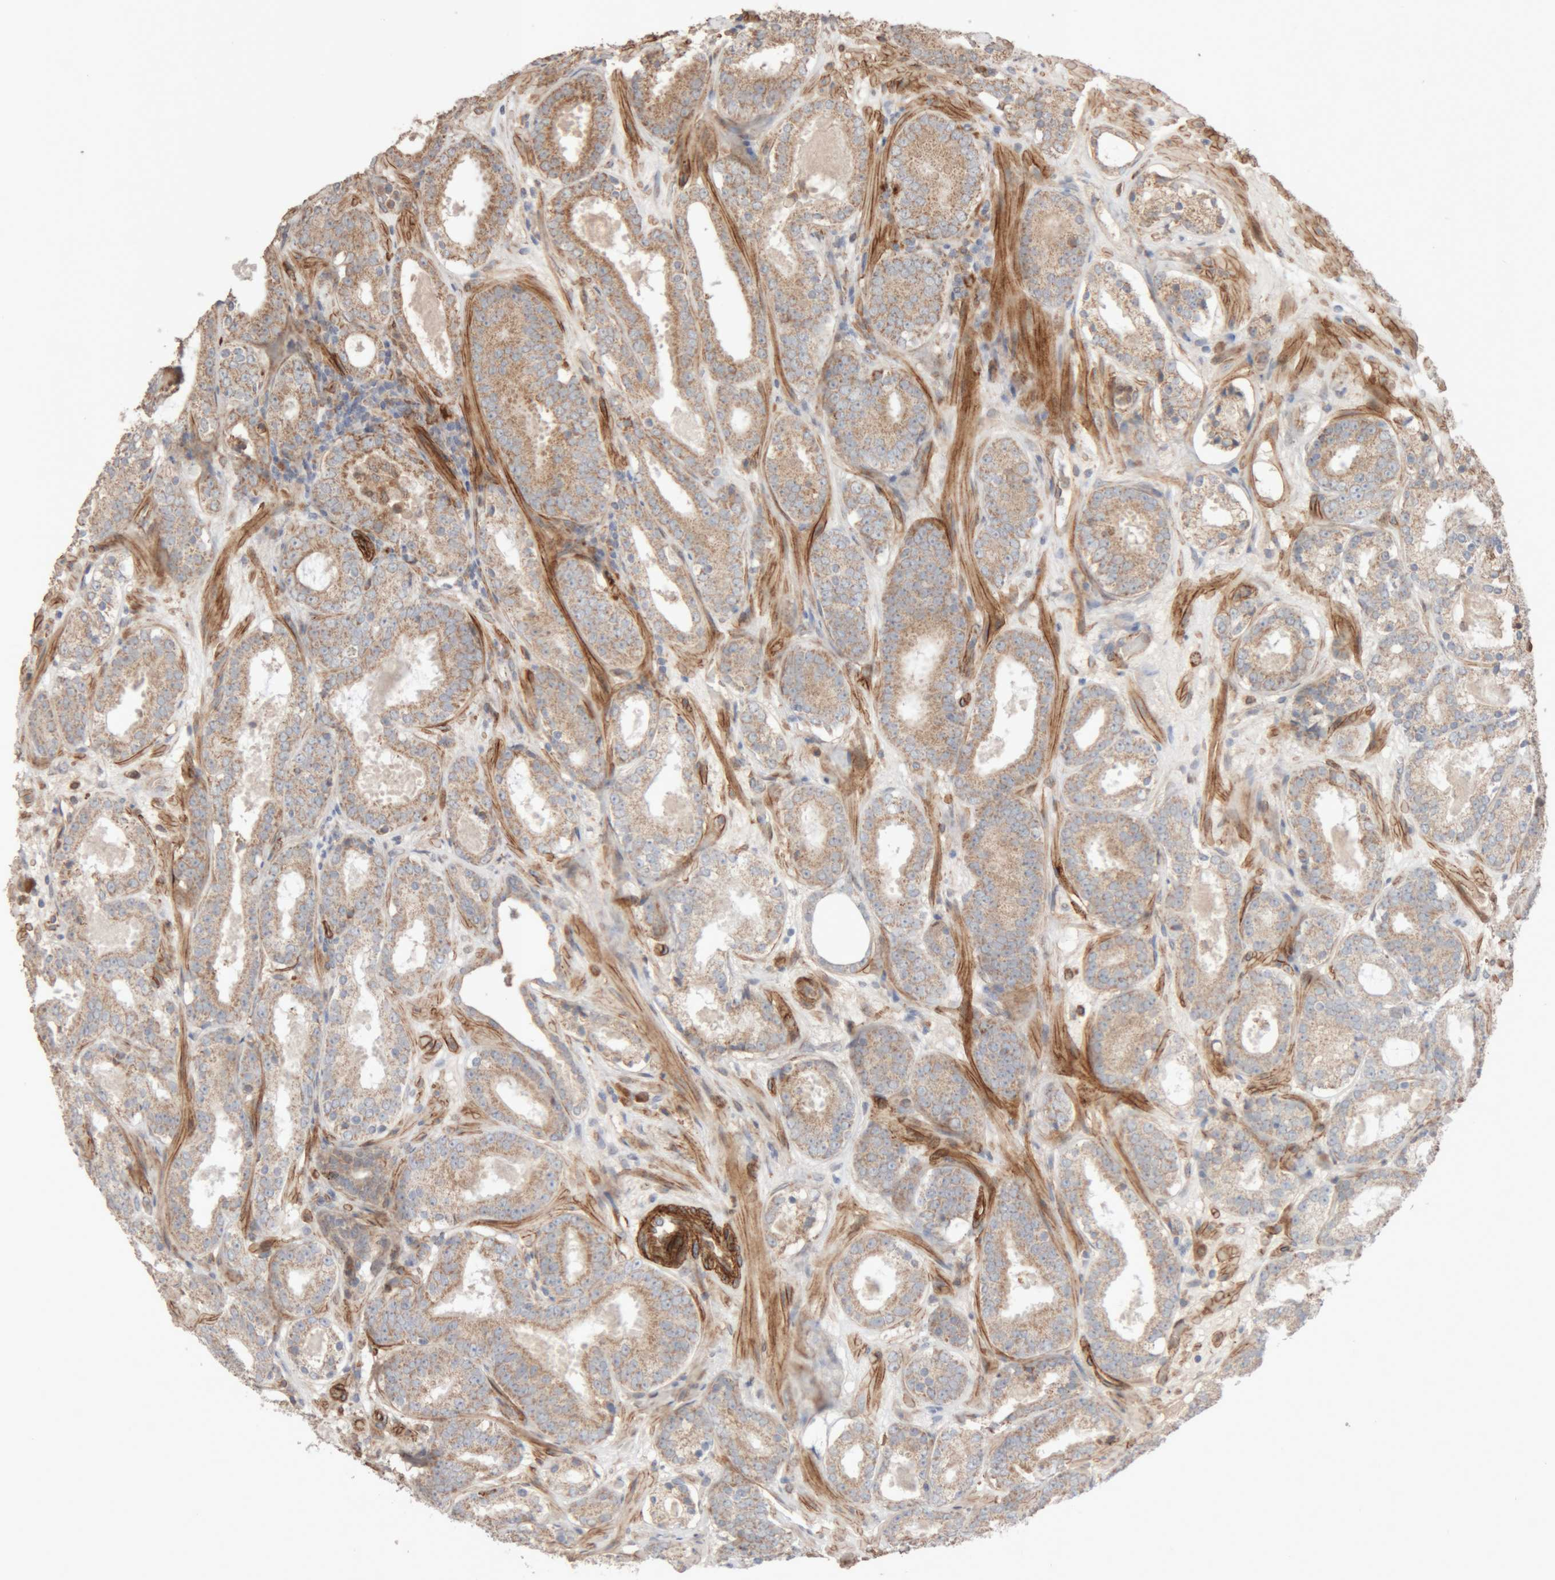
{"staining": {"intensity": "moderate", "quantity": ">75%", "location": "cytoplasmic/membranous"}, "tissue": "prostate cancer", "cell_type": "Tumor cells", "image_type": "cancer", "snomed": [{"axis": "morphology", "description": "Adenocarcinoma, Low grade"}, {"axis": "topography", "description": "Prostate"}], "caption": "Adenocarcinoma (low-grade) (prostate) stained with a brown dye exhibits moderate cytoplasmic/membranous positive expression in approximately >75% of tumor cells.", "gene": "RAB32", "patient": {"sex": "male", "age": 69}}